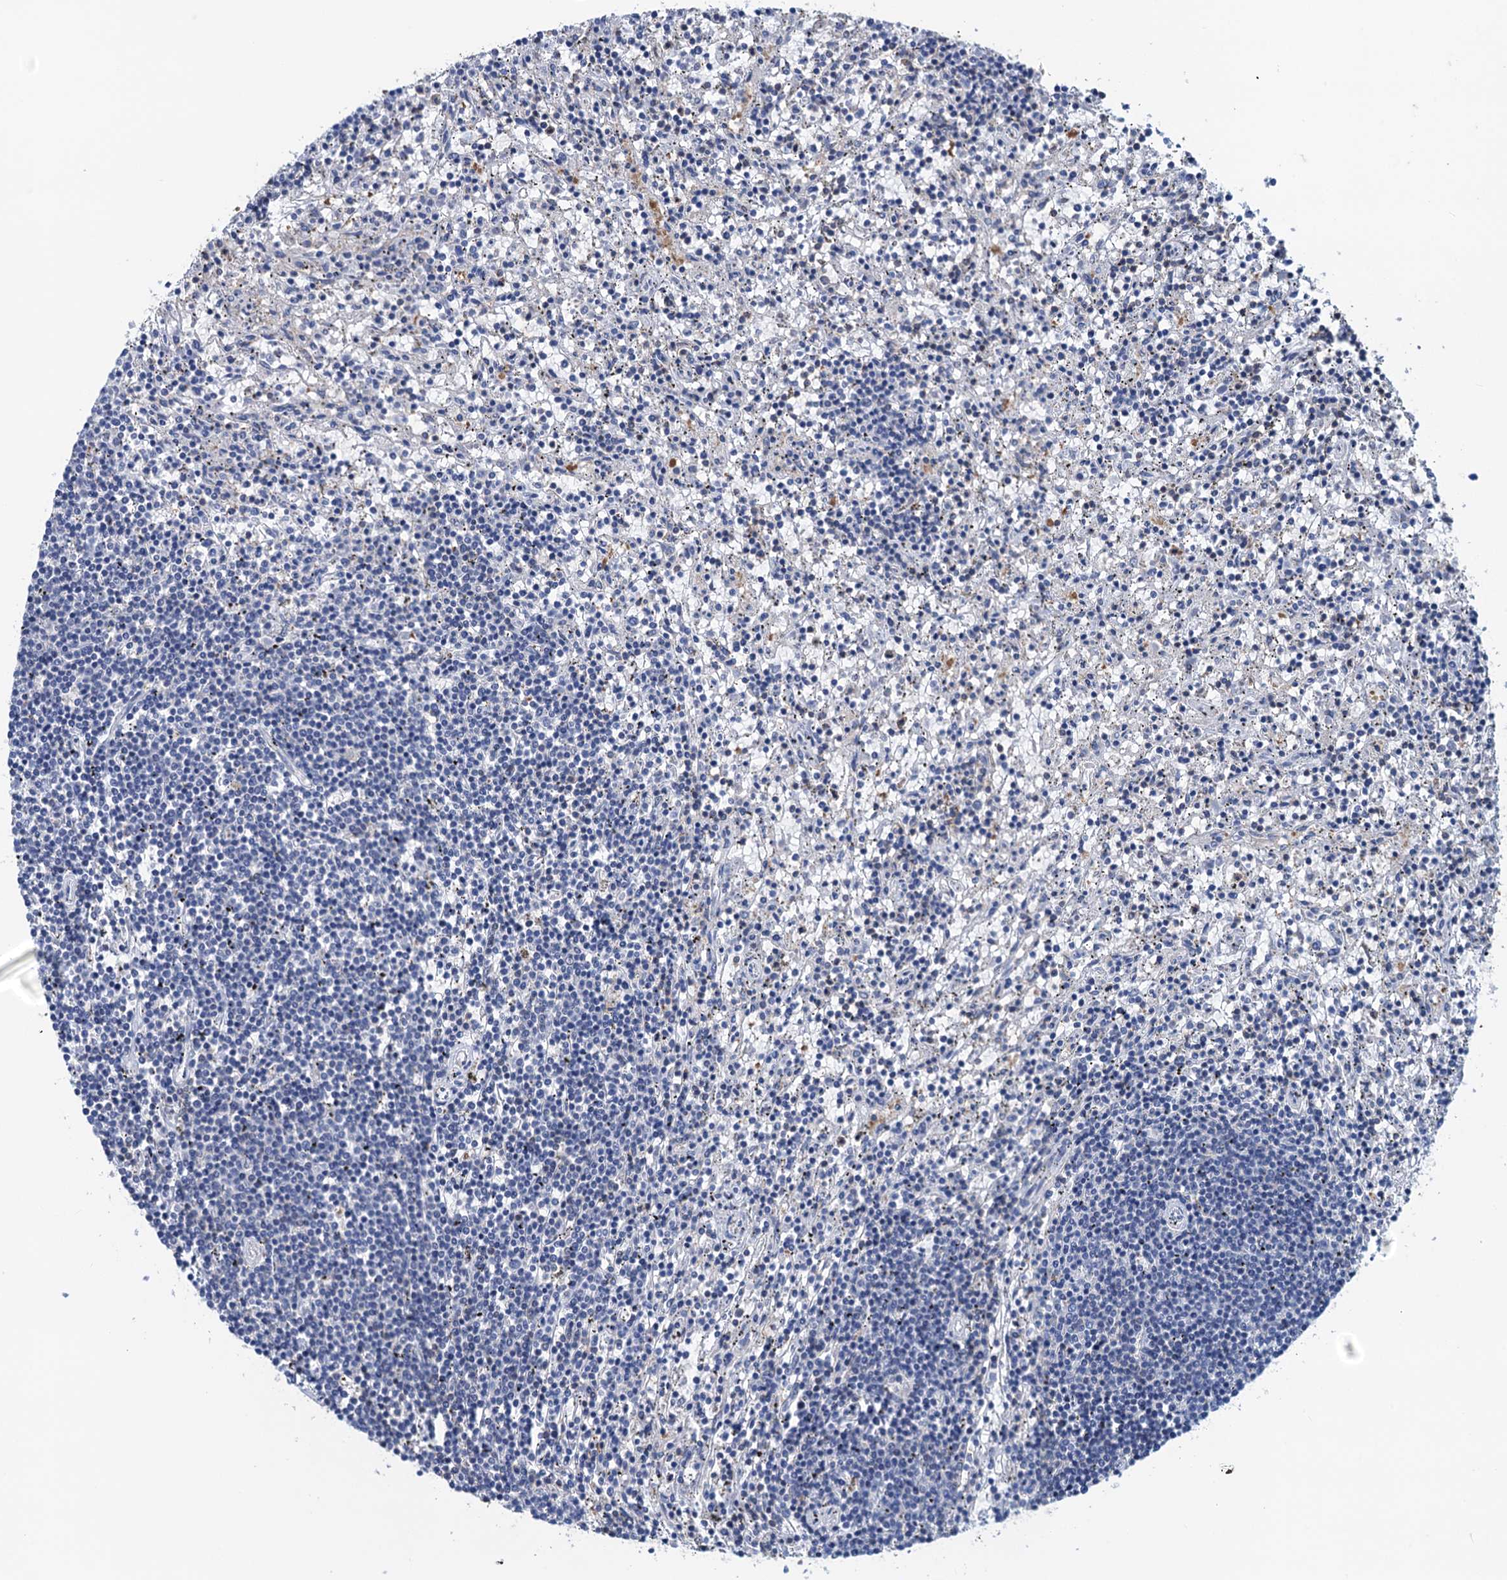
{"staining": {"intensity": "negative", "quantity": "none", "location": "none"}, "tissue": "lymphoma", "cell_type": "Tumor cells", "image_type": "cancer", "snomed": [{"axis": "morphology", "description": "Malignant lymphoma, non-Hodgkin's type, Low grade"}, {"axis": "topography", "description": "Spleen"}], "caption": "Low-grade malignant lymphoma, non-Hodgkin's type stained for a protein using immunohistochemistry exhibits no staining tumor cells.", "gene": "RTKN2", "patient": {"sex": "male", "age": 76}}